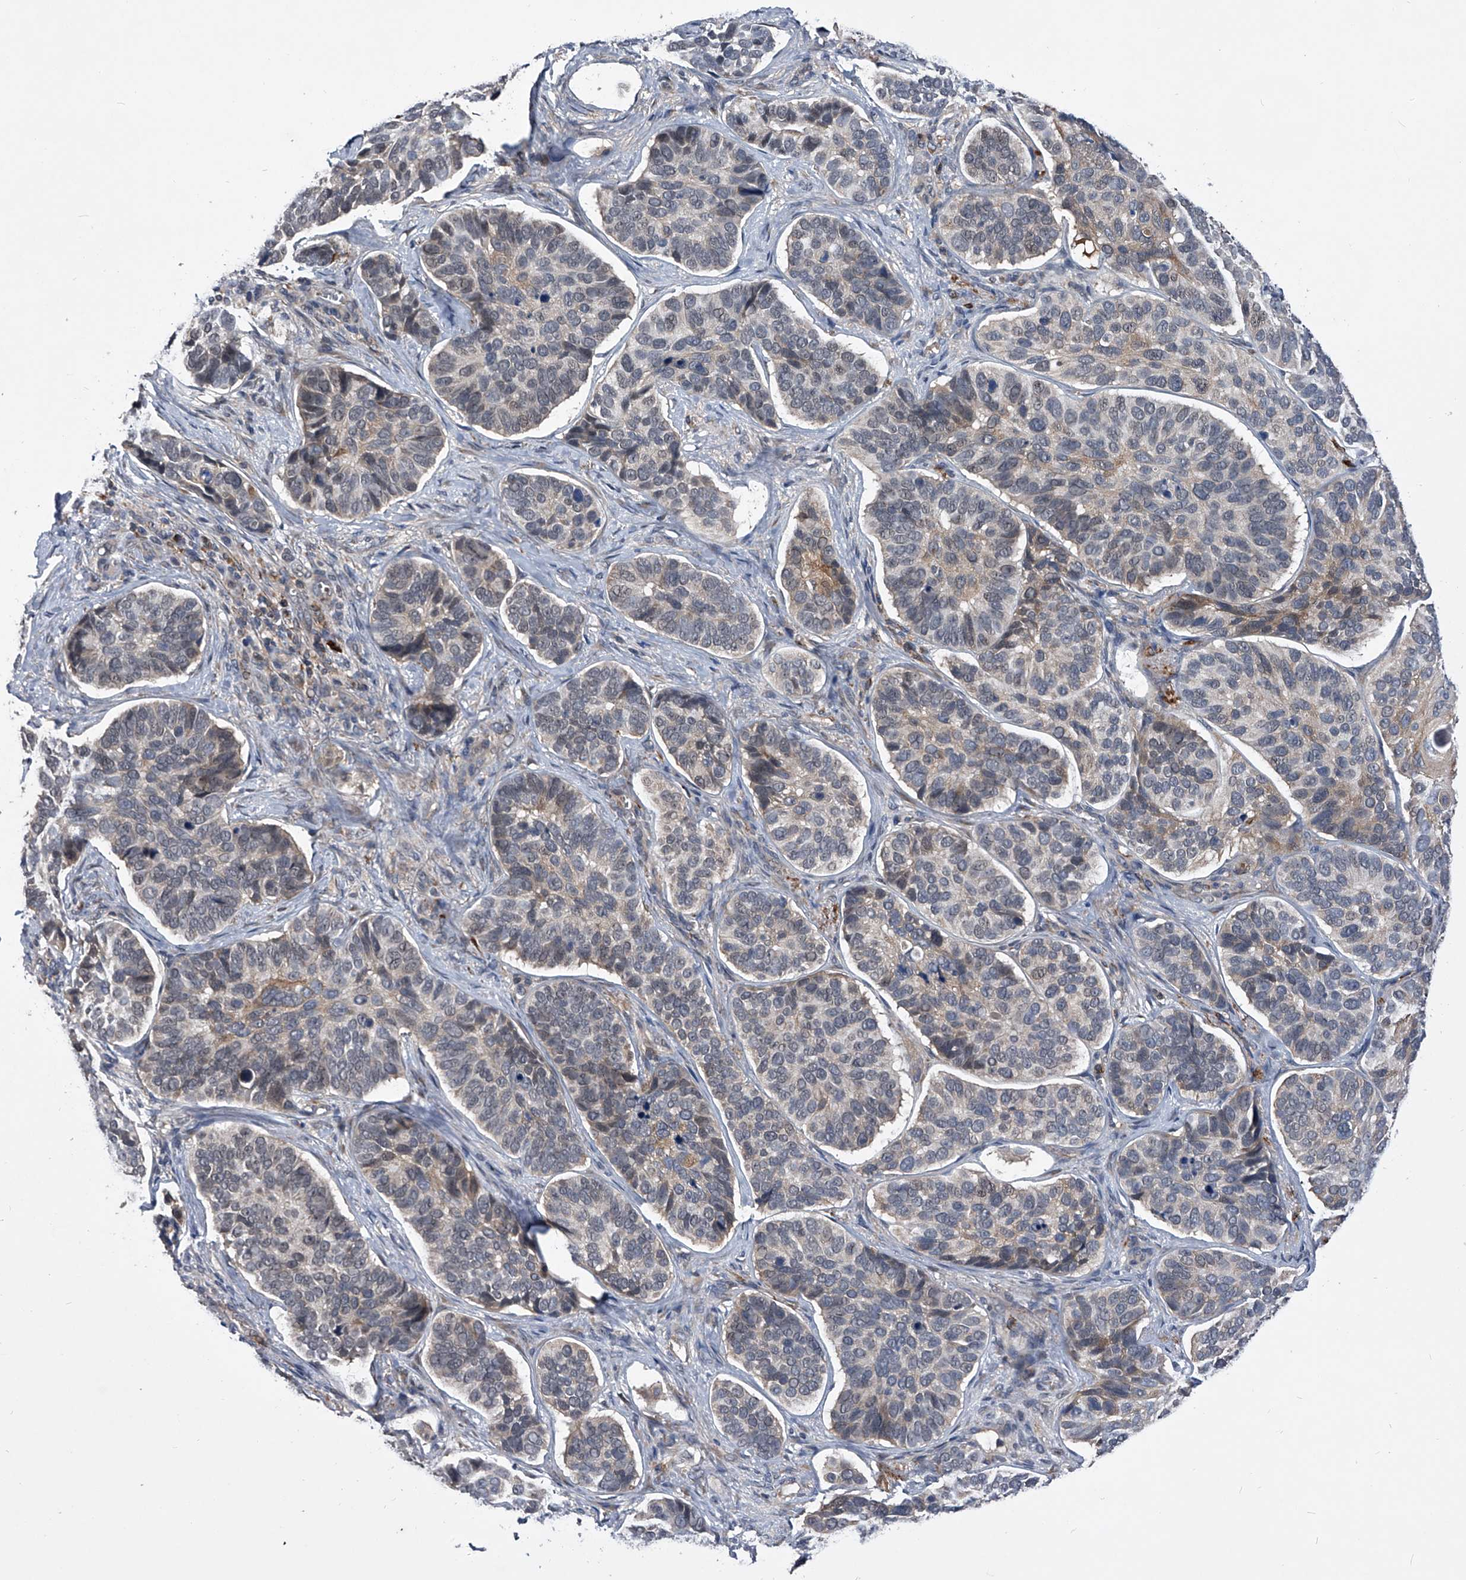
{"staining": {"intensity": "negative", "quantity": "none", "location": "none"}, "tissue": "skin cancer", "cell_type": "Tumor cells", "image_type": "cancer", "snomed": [{"axis": "morphology", "description": "Basal cell carcinoma"}, {"axis": "topography", "description": "Skin"}], "caption": "Tumor cells are negative for protein expression in human basal cell carcinoma (skin).", "gene": "ZNF30", "patient": {"sex": "male", "age": 62}}